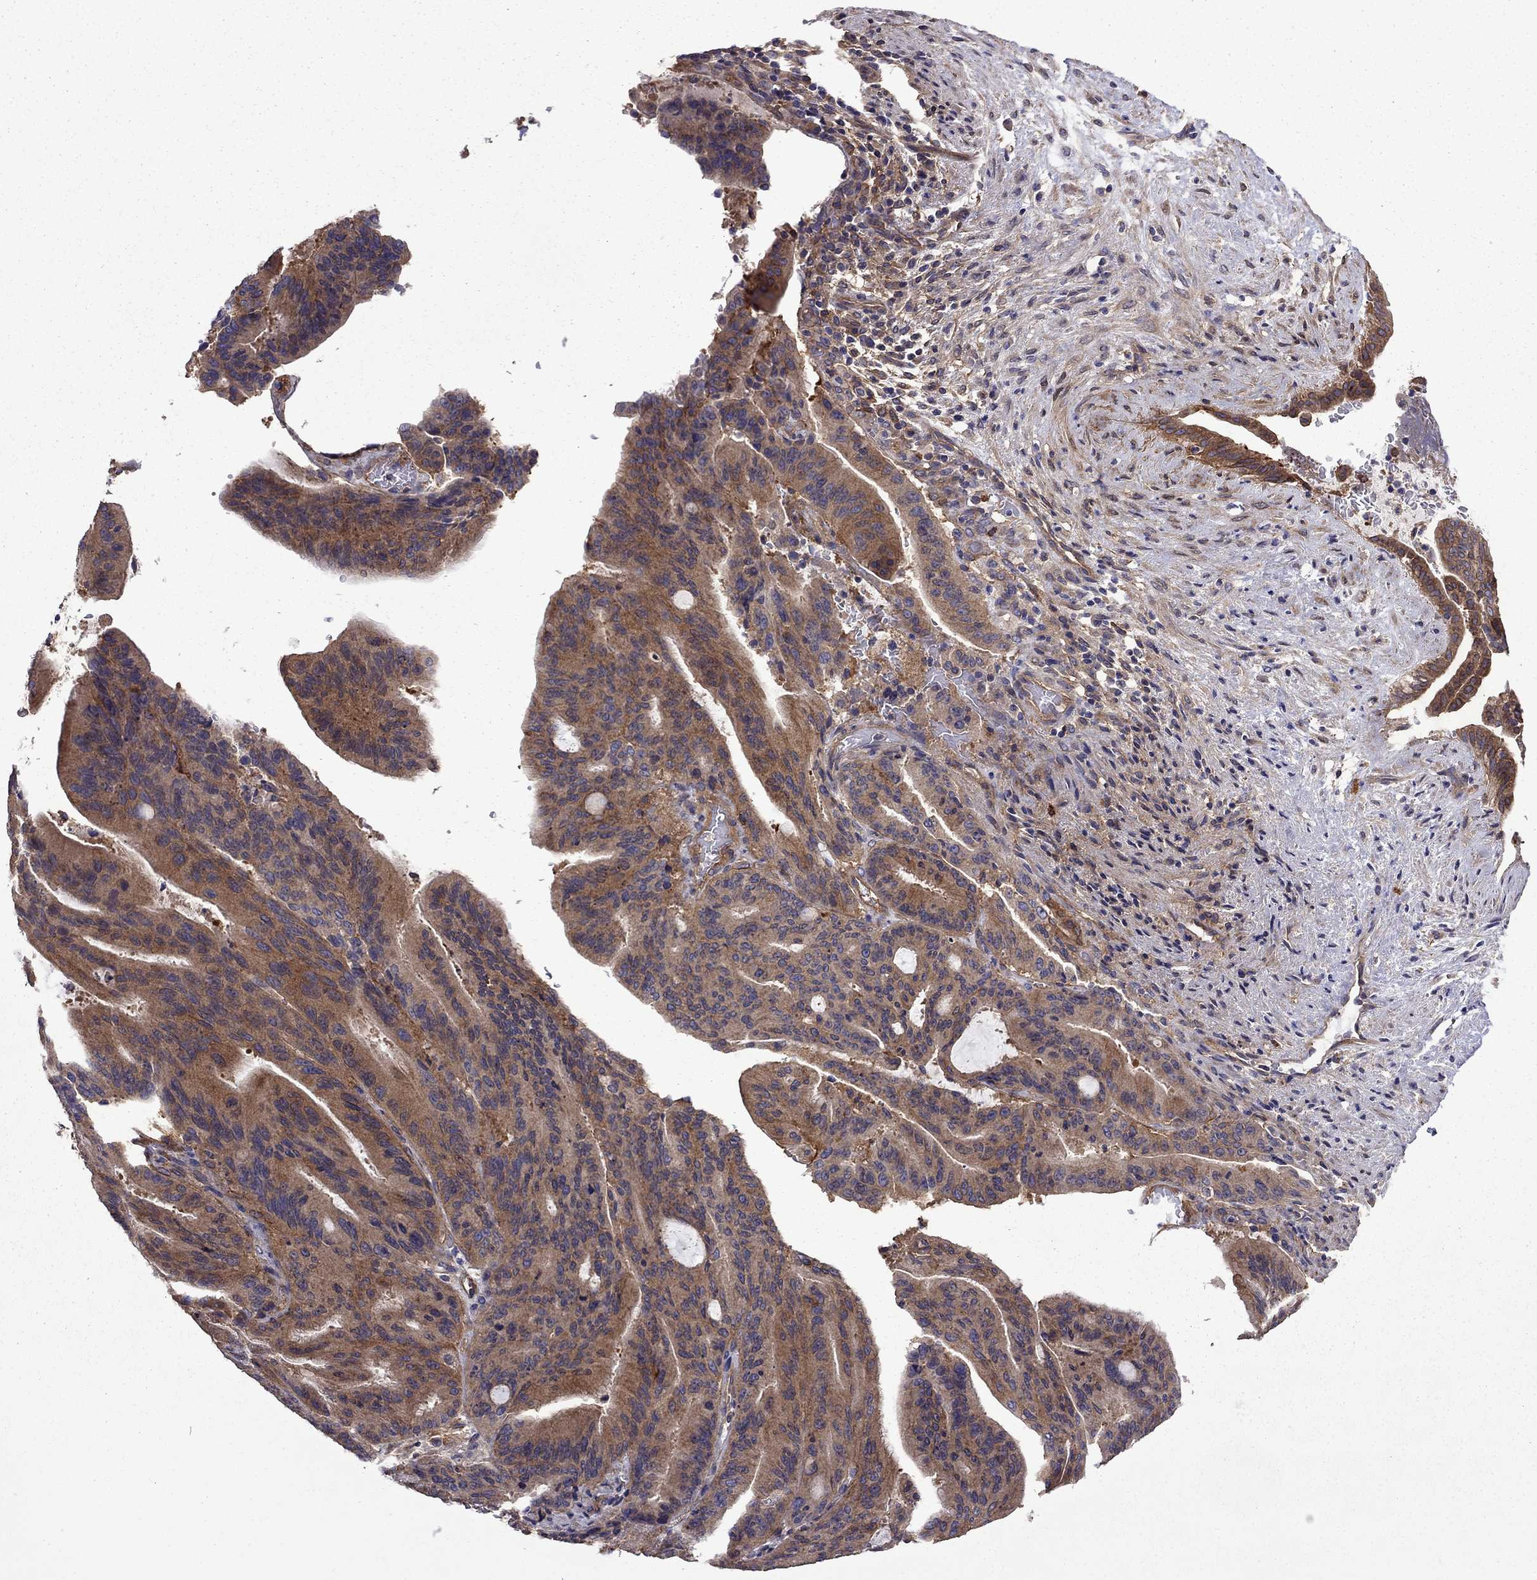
{"staining": {"intensity": "strong", "quantity": "25%-75%", "location": "cytoplasmic/membranous"}, "tissue": "liver cancer", "cell_type": "Tumor cells", "image_type": "cancer", "snomed": [{"axis": "morphology", "description": "Cholangiocarcinoma"}, {"axis": "topography", "description": "Liver"}], "caption": "Immunohistochemical staining of cholangiocarcinoma (liver) exhibits high levels of strong cytoplasmic/membranous expression in approximately 25%-75% of tumor cells. Immunohistochemistry stains the protein of interest in brown and the nuclei are stained blue.", "gene": "ITGB1", "patient": {"sex": "female", "age": 73}}